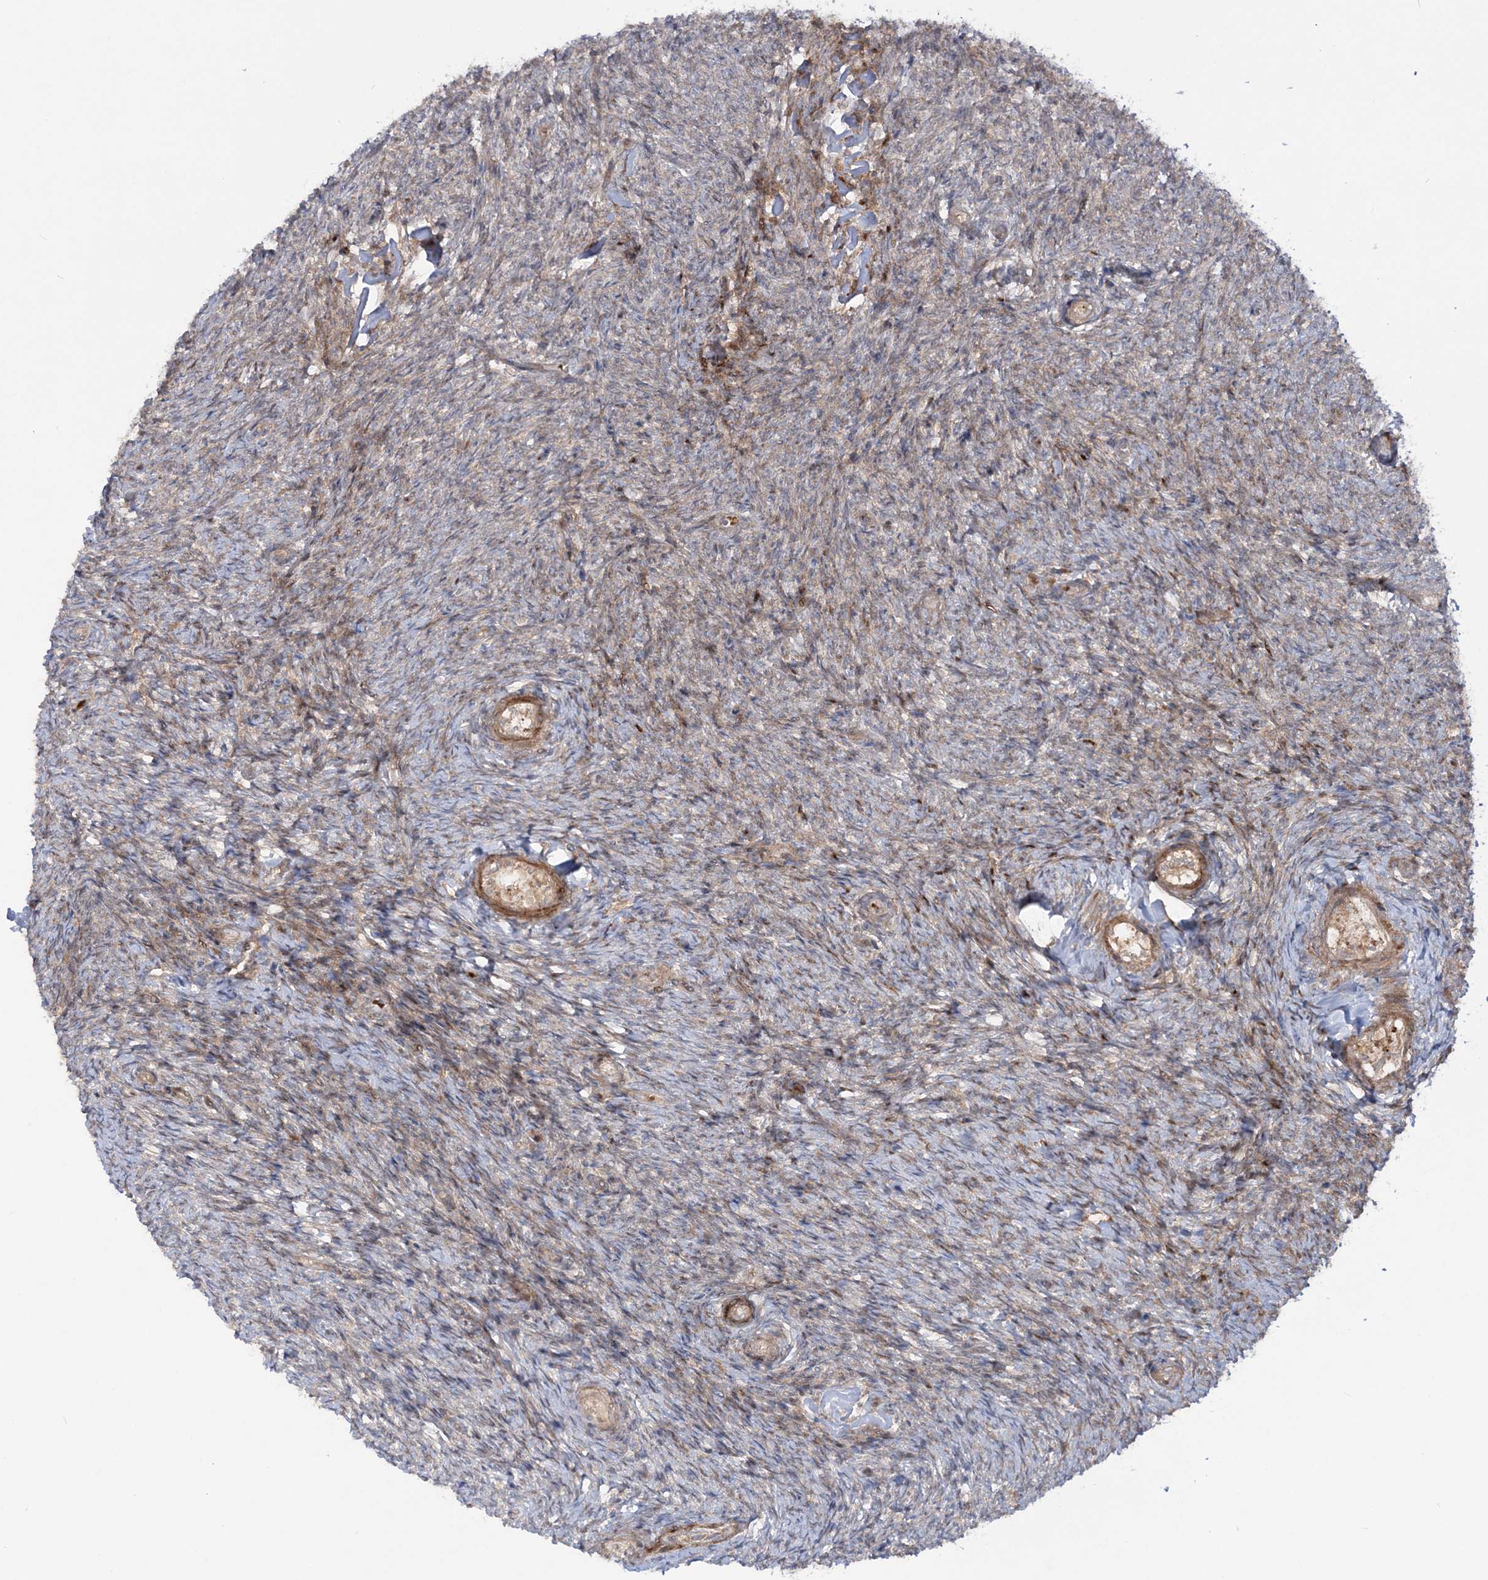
{"staining": {"intensity": "weak", "quantity": ">75%", "location": "cytoplasmic/membranous"}, "tissue": "ovary", "cell_type": "Ovarian stroma cells", "image_type": "normal", "snomed": [{"axis": "morphology", "description": "Normal tissue, NOS"}, {"axis": "topography", "description": "Ovary"}], "caption": "Protein expression analysis of unremarkable human ovary reveals weak cytoplasmic/membranous positivity in about >75% of ovarian stroma cells. Using DAB (3,3'-diaminobenzidine) (brown) and hematoxylin (blue) stains, captured at high magnification using brightfield microscopy.", "gene": "MOCS2", "patient": {"sex": "female", "age": 44}}